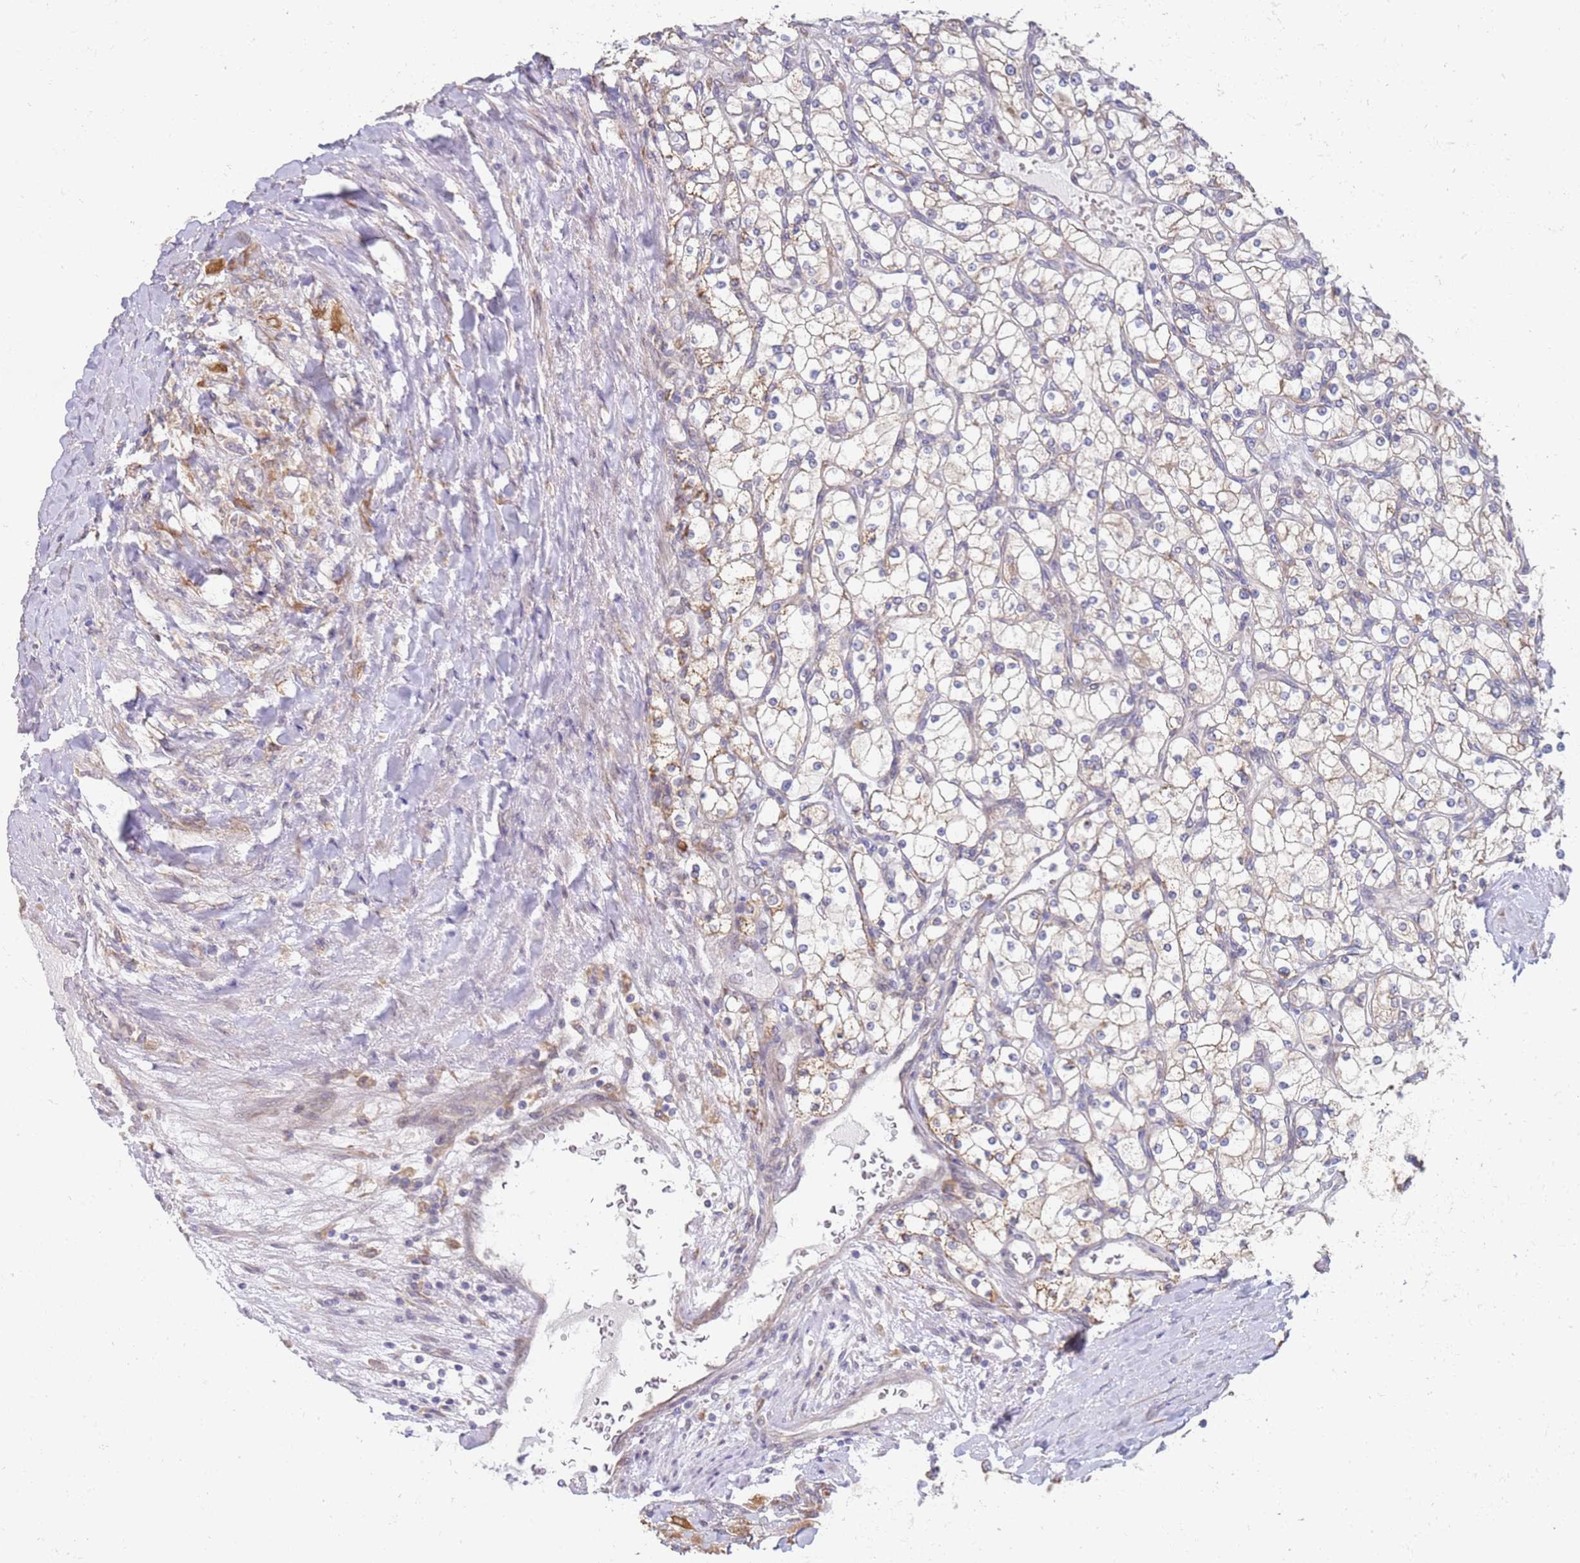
{"staining": {"intensity": "weak", "quantity": "<25%", "location": "cytoplasmic/membranous"}, "tissue": "renal cancer", "cell_type": "Tumor cells", "image_type": "cancer", "snomed": [{"axis": "morphology", "description": "Adenocarcinoma, NOS"}, {"axis": "topography", "description": "Kidney"}], "caption": "An image of human renal cancer (adenocarcinoma) is negative for staining in tumor cells.", "gene": "VRK2", "patient": {"sex": "male", "age": 80}}